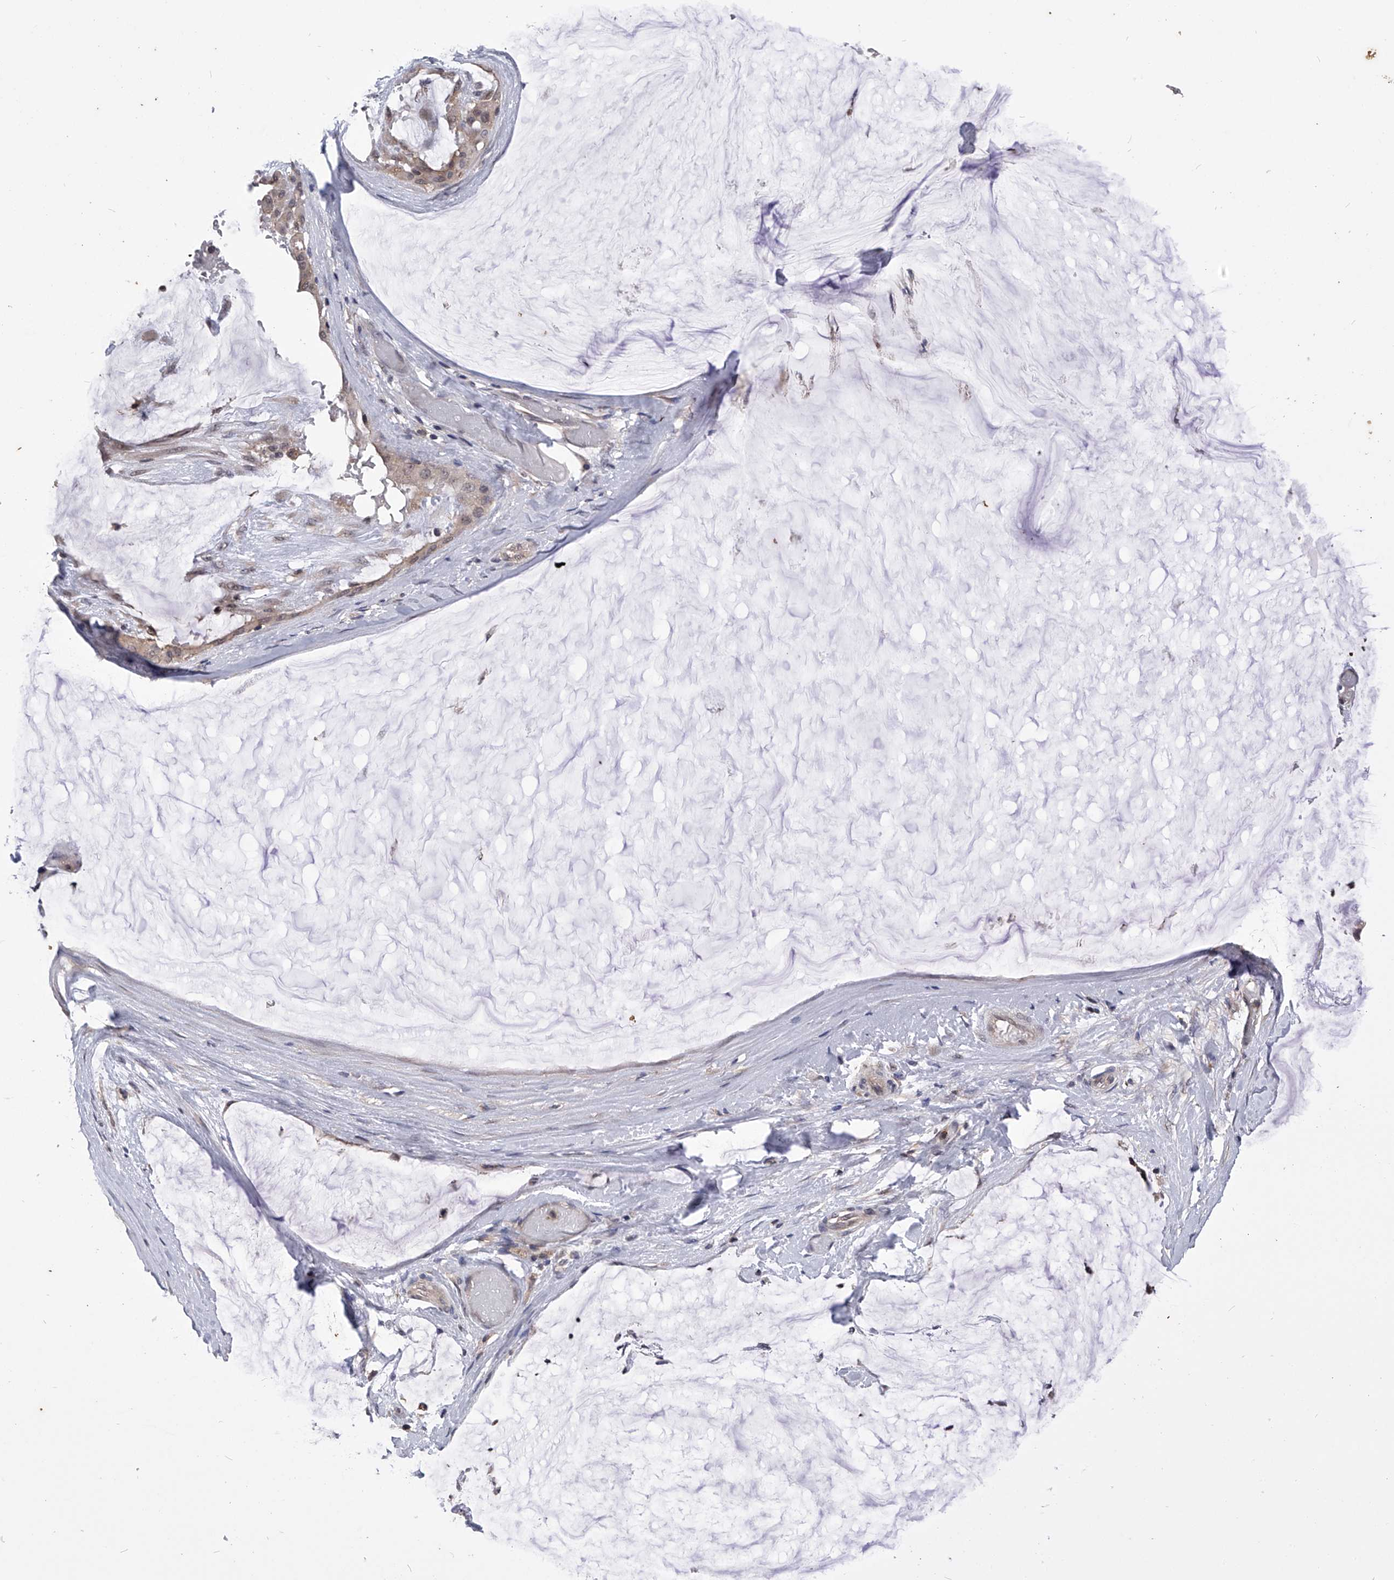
{"staining": {"intensity": "weak", "quantity": ">75%", "location": "cytoplasmic/membranous"}, "tissue": "ovarian cancer", "cell_type": "Tumor cells", "image_type": "cancer", "snomed": [{"axis": "morphology", "description": "Cystadenocarcinoma, mucinous, NOS"}, {"axis": "topography", "description": "Ovary"}], "caption": "Immunohistochemical staining of mucinous cystadenocarcinoma (ovarian) exhibits weak cytoplasmic/membranous protein positivity in about >75% of tumor cells.", "gene": "PAN3", "patient": {"sex": "female", "age": 39}}